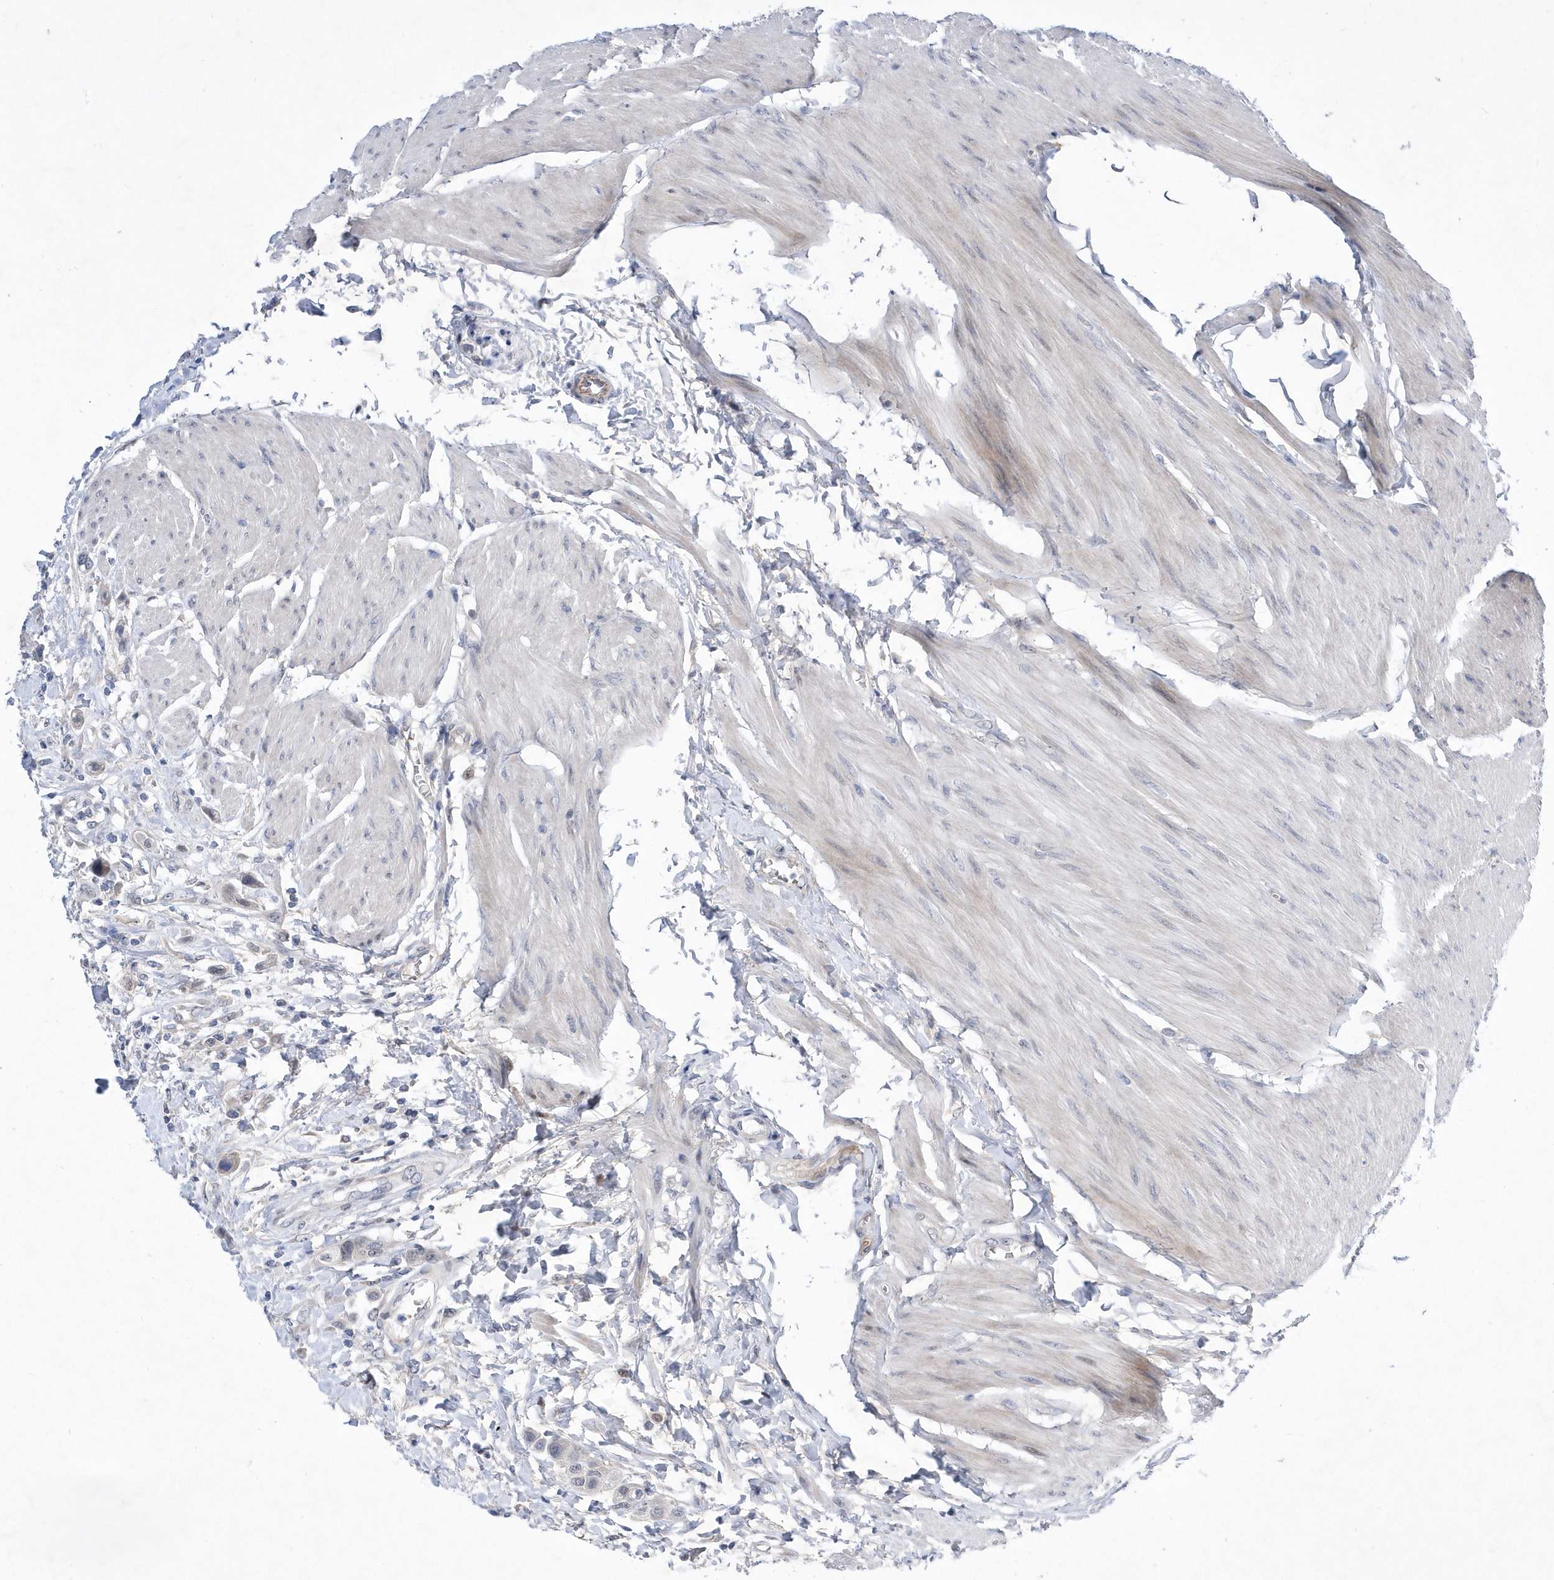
{"staining": {"intensity": "negative", "quantity": "none", "location": "none"}, "tissue": "urothelial cancer", "cell_type": "Tumor cells", "image_type": "cancer", "snomed": [{"axis": "morphology", "description": "Urothelial carcinoma, High grade"}, {"axis": "topography", "description": "Urinary bladder"}], "caption": "There is no significant positivity in tumor cells of urothelial carcinoma (high-grade). (DAB (3,3'-diaminobenzidine) IHC visualized using brightfield microscopy, high magnification).", "gene": "ZNF875", "patient": {"sex": "male", "age": 50}}